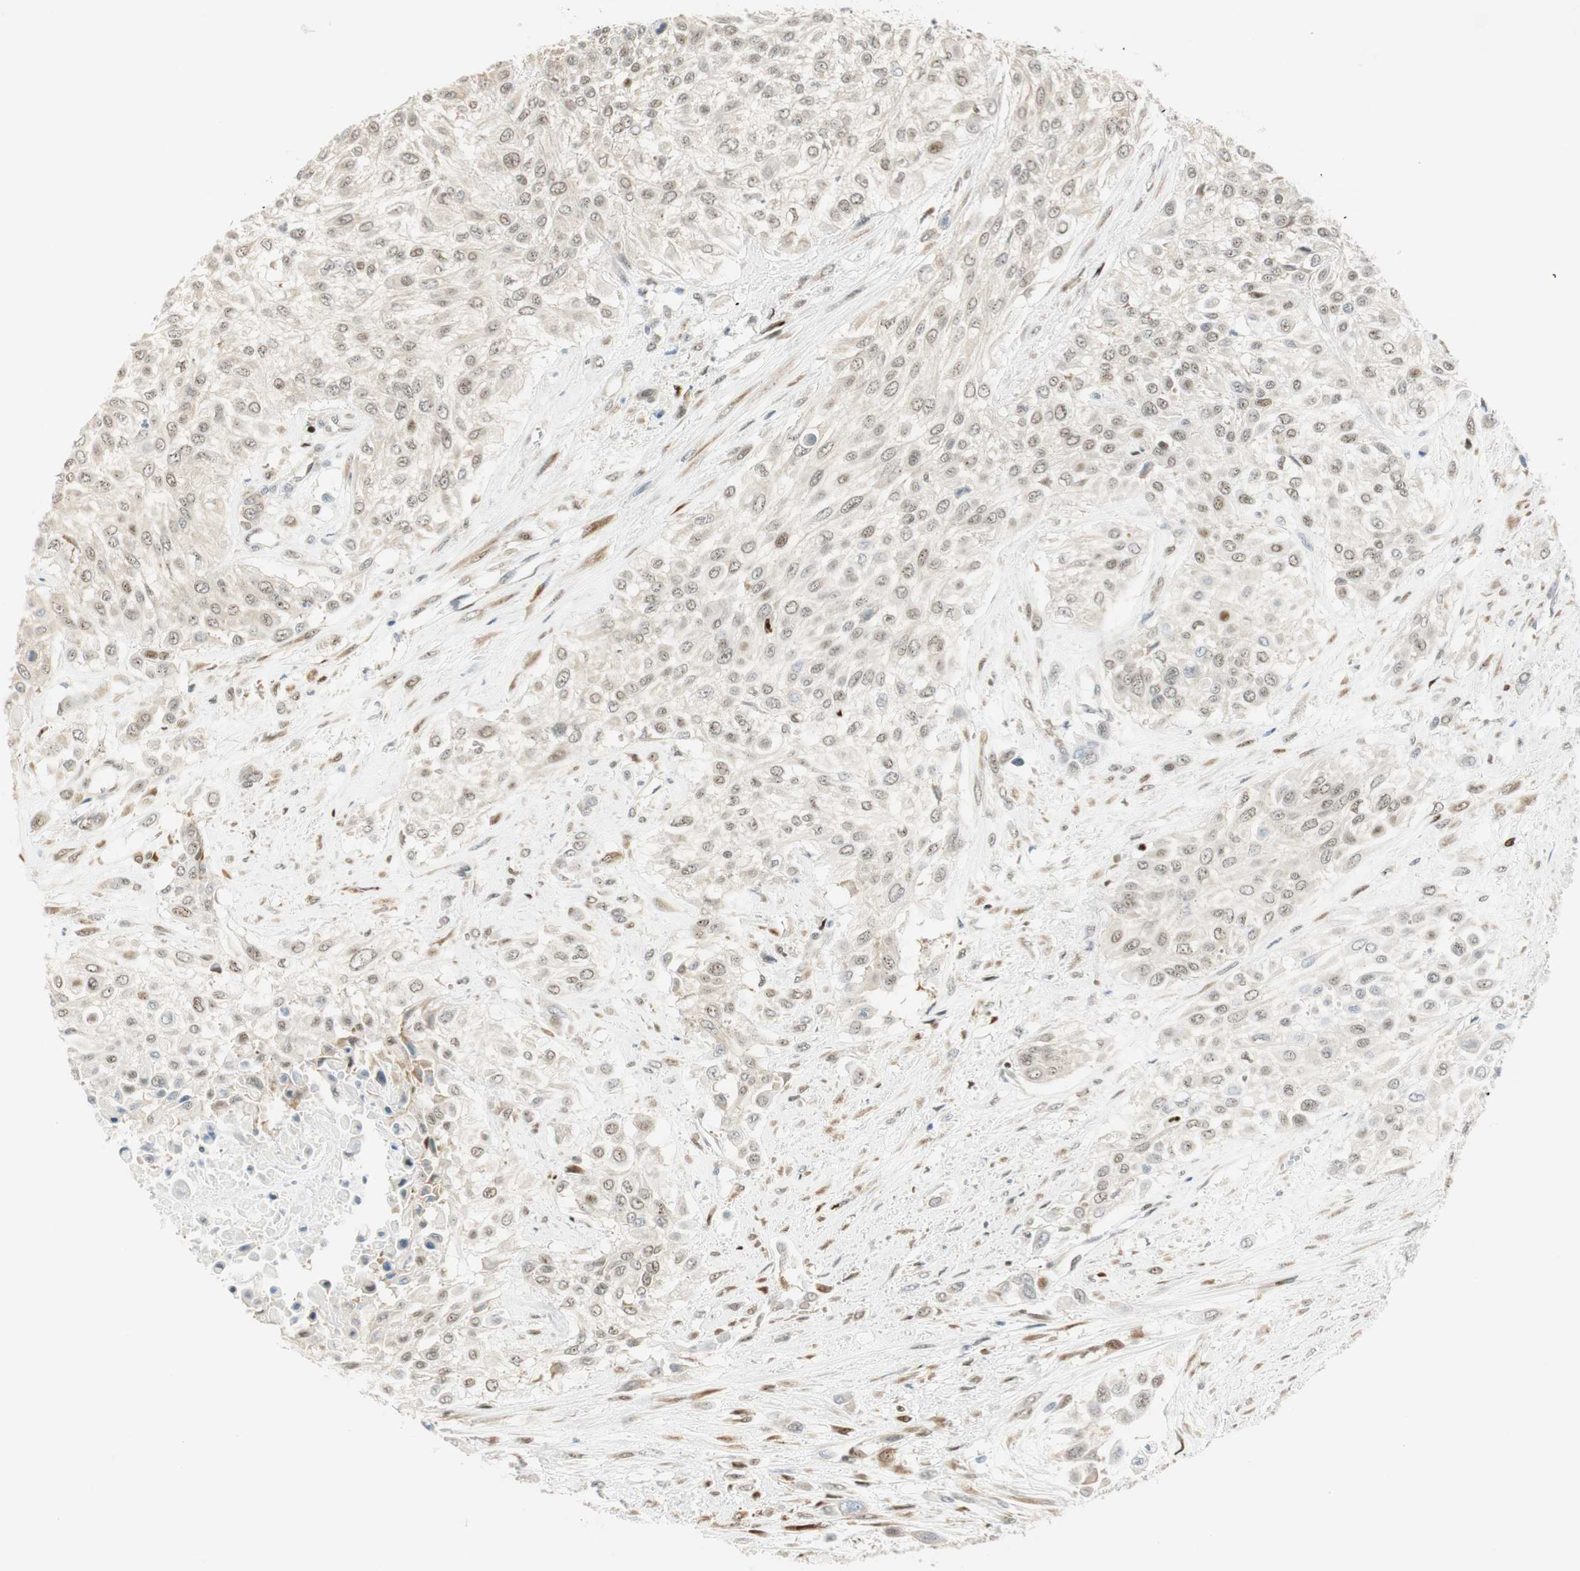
{"staining": {"intensity": "weak", "quantity": "<25%", "location": "nuclear"}, "tissue": "urothelial cancer", "cell_type": "Tumor cells", "image_type": "cancer", "snomed": [{"axis": "morphology", "description": "Urothelial carcinoma, High grade"}, {"axis": "topography", "description": "Urinary bladder"}], "caption": "The micrograph exhibits no significant staining in tumor cells of urothelial cancer.", "gene": "MSX2", "patient": {"sex": "male", "age": 57}}